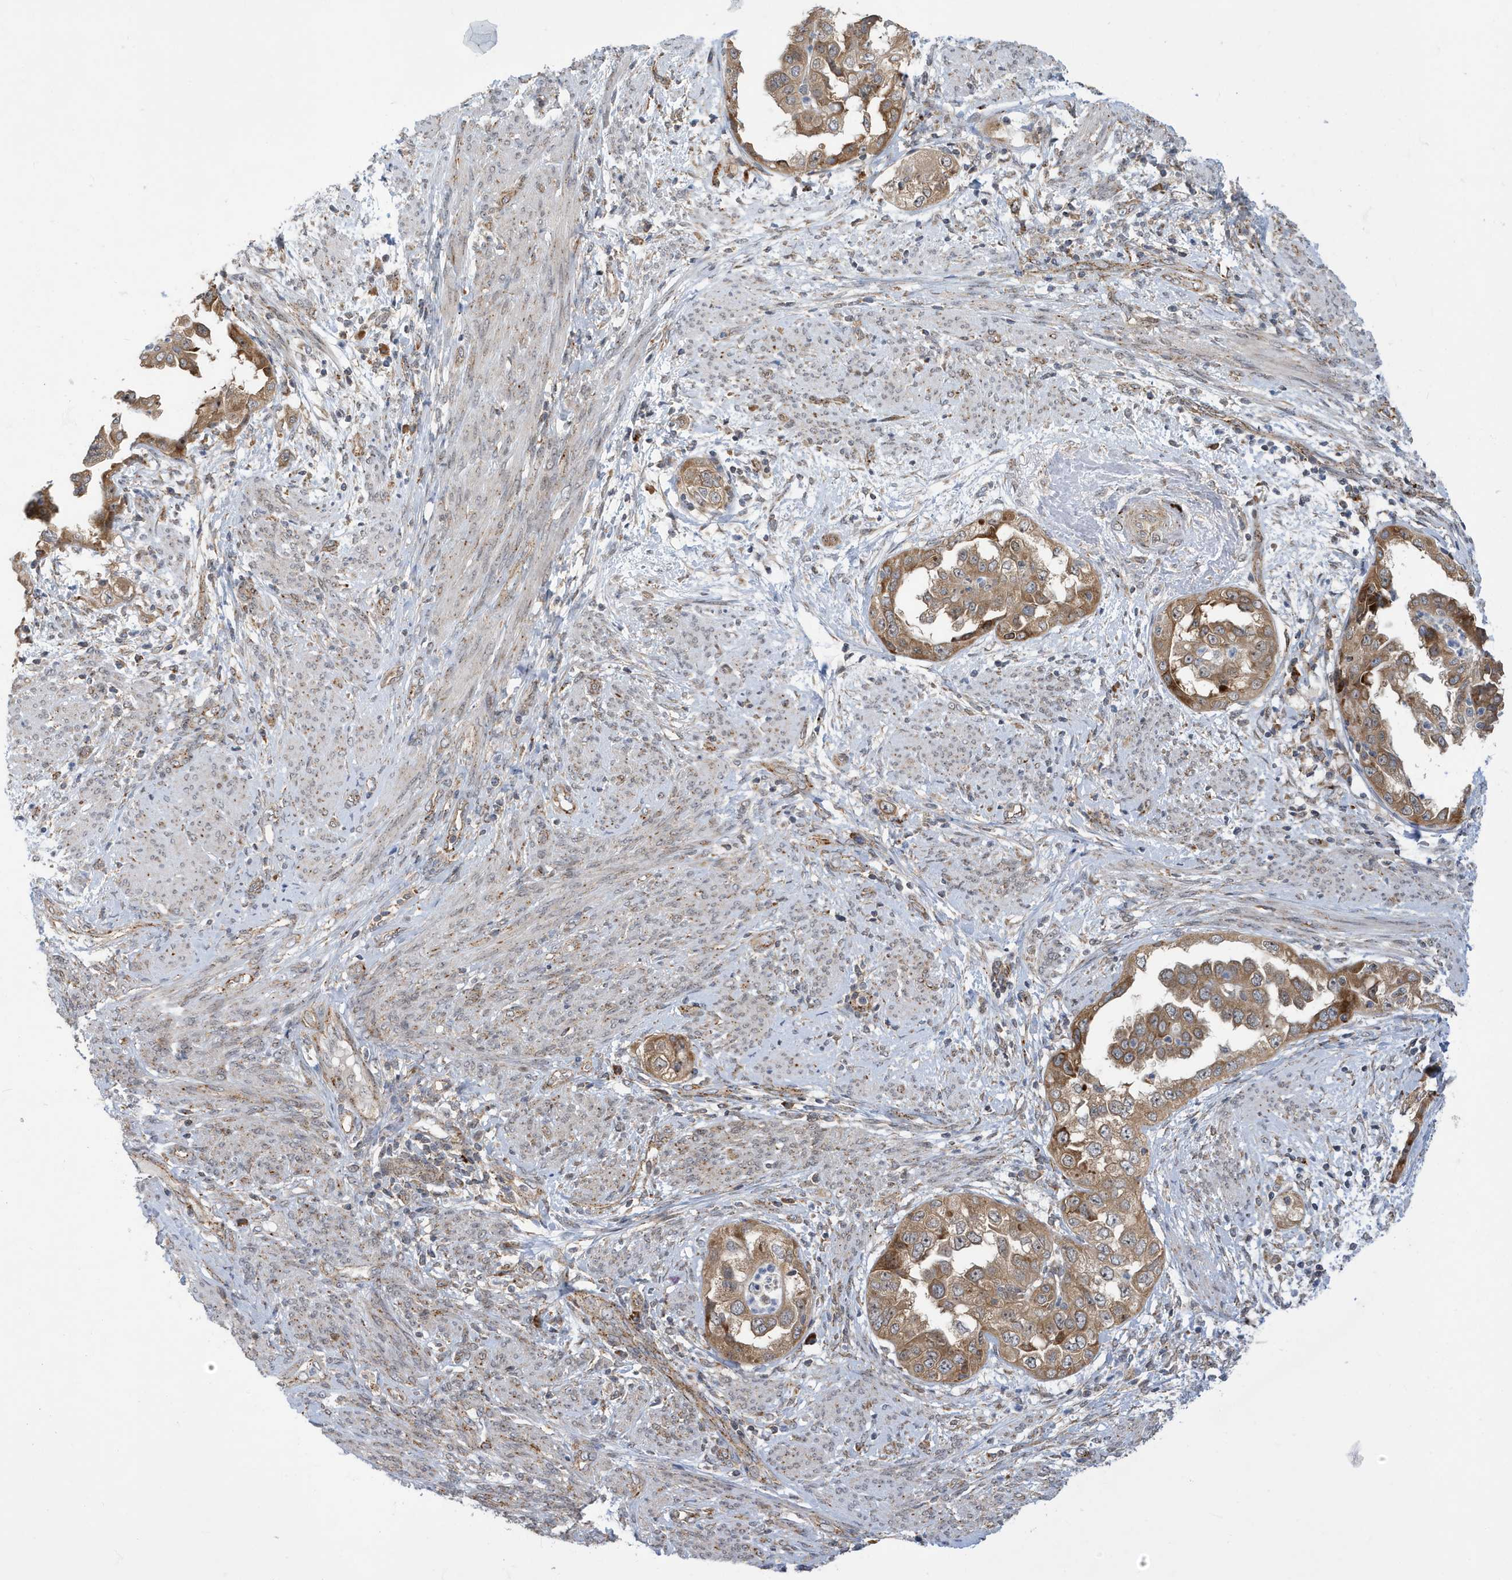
{"staining": {"intensity": "moderate", "quantity": ">75%", "location": "cytoplasmic/membranous"}, "tissue": "endometrial cancer", "cell_type": "Tumor cells", "image_type": "cancer", "snomed": [{"axis": "morphology", "description": "Adenocarcinoma, NOS"}, {"axis": "topography", "description": "Endometrium"}], "caption": "DAB (3,3'-diaminobenzidine) immunohistochemical staining of human endometrial cancer reveals moderate cytoplasmic/membranous protein expression in approximately >75% of tumor cells.", "gene": "ZNF507", "patient": {"sex": "female", "age": 85}}